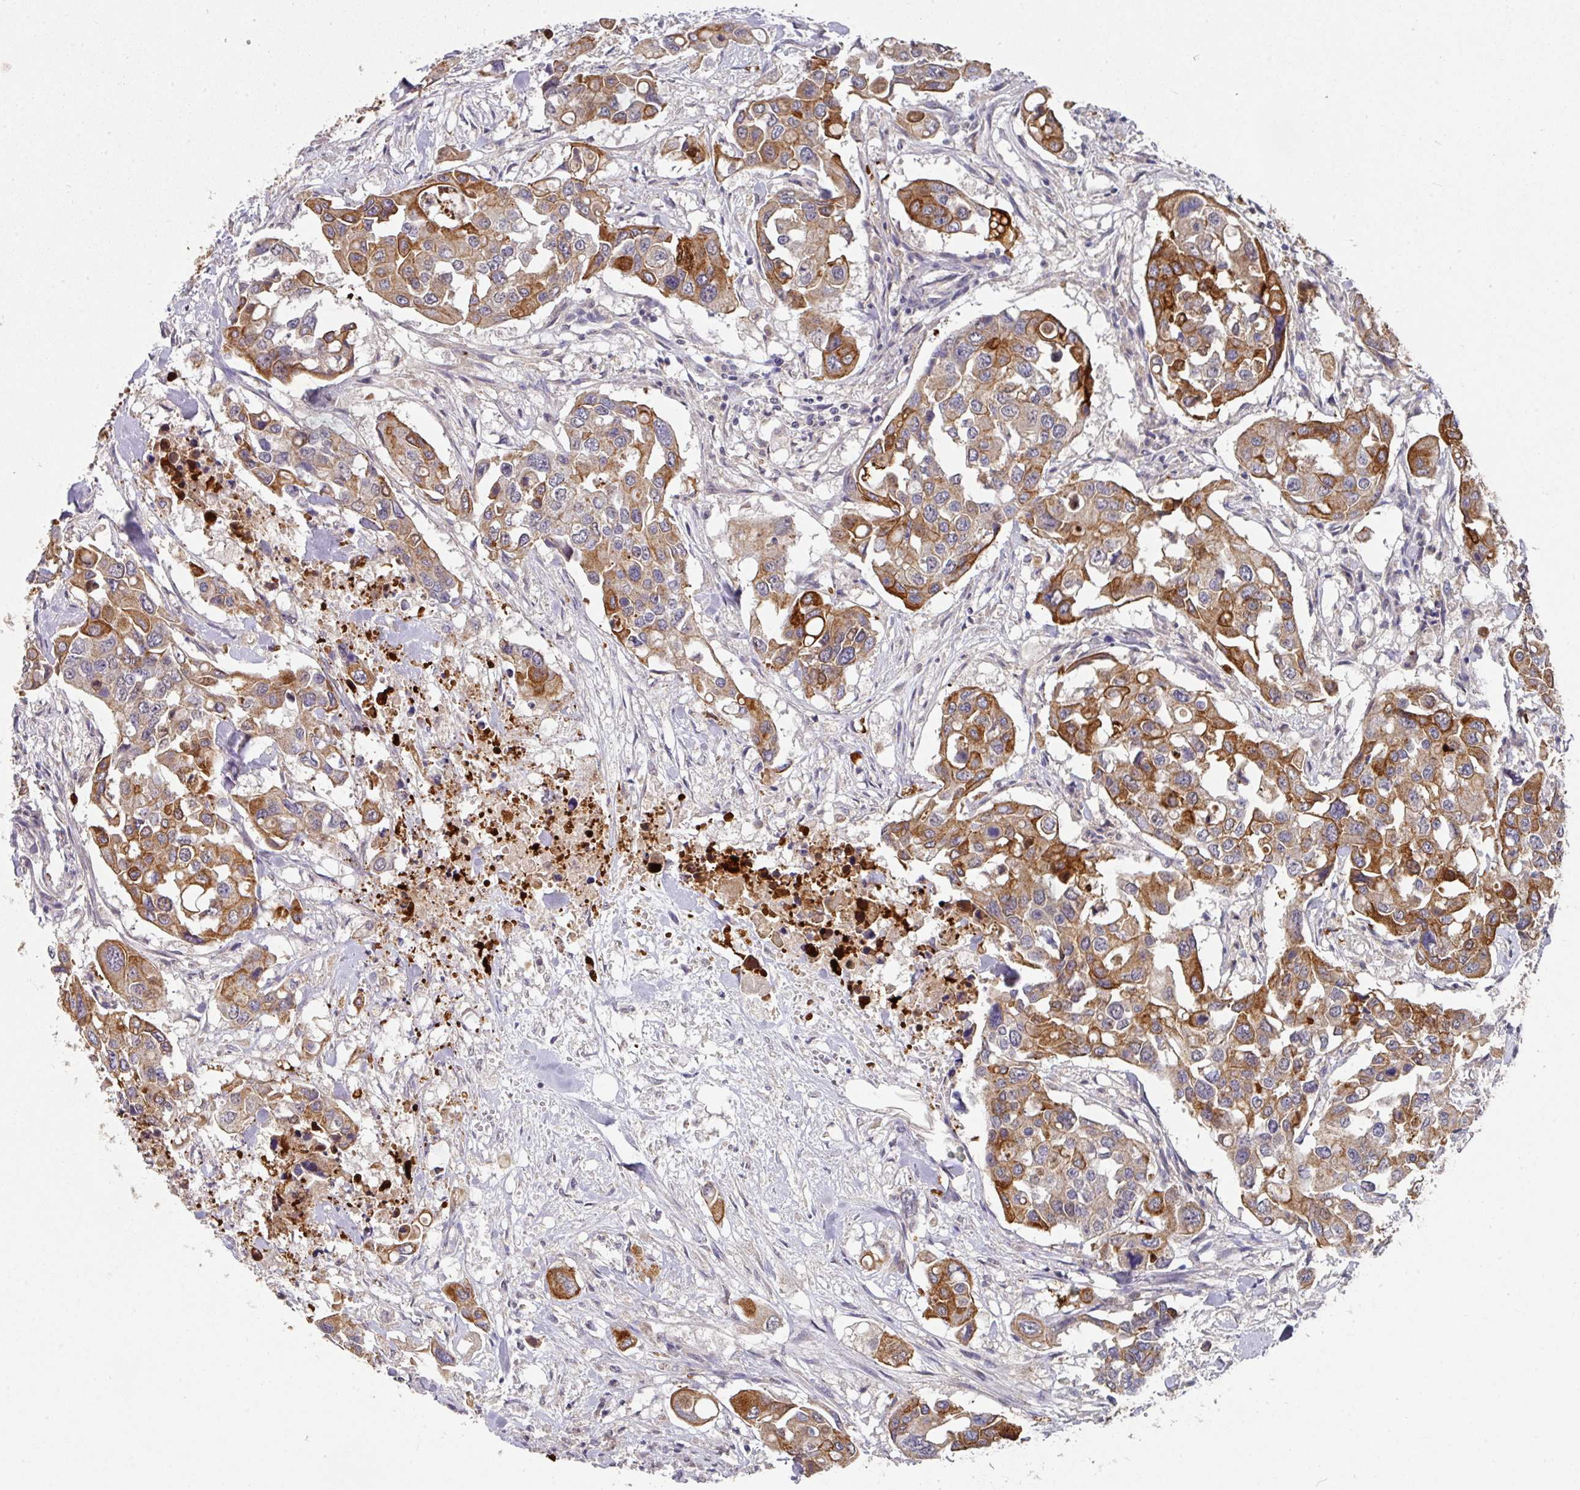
{"staining": {"intensity": "moderate", "quantity": ">75%", "location": "cytoplasmic/membranous"}, "tissue": "colorectal cancer", "cell_type": "Tumor cells", "image_type": "cancer", "snomed": [{"axis": "morphology", "description": "Adenocarcinoma, NOS"}, {"axis": "topography", "description": "Colon"}], "caption": "Colorectal cancer stained for a protein (brown) shows moderate cytoplasmic/membranous positive expression in approximately >75% of tumor cells.", "gene": "EXTL3", "patient": {"sex": "male", "age": 77}}